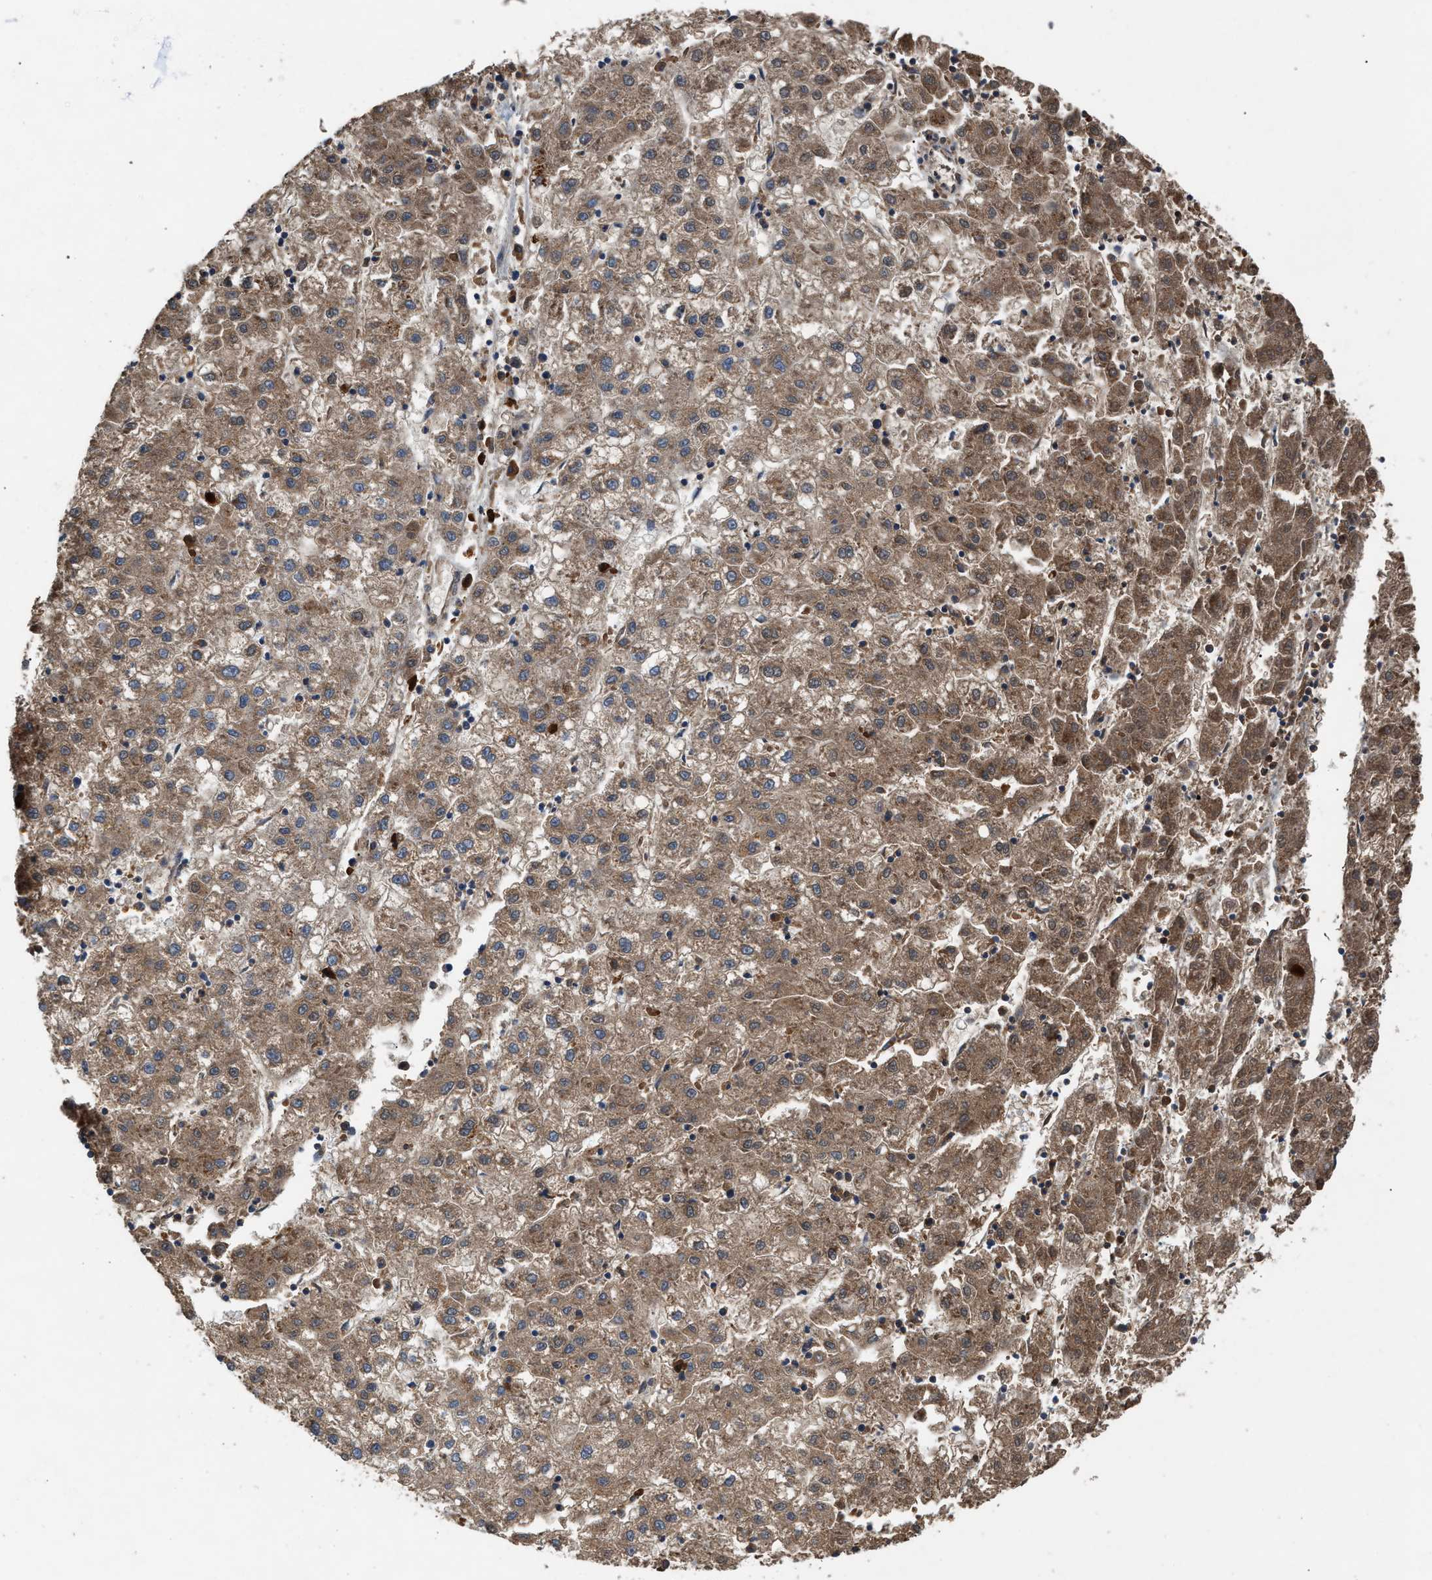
{"staining": {"intensity": "moderate", "quantity": ">75%", "location": "cytoplasmic/membranous"}, "tissue": "liver cancer", "cell_type": "Tumor cells", "image_type": "cancer", "snomed": [{"axis": "morphology", "description": "Carcinoma, Hepatocellular, NOS"}, {"axis": "topography", "description": "Liver"}], "caption": "Protein staining of liver hepatocellular carcinoma tissue reveals moderate cytoplasmic/membranous staining in approximately >75% of tumor cells.", "gene": "RUSC2", "patient": {"sex": "male", "age": 72}}